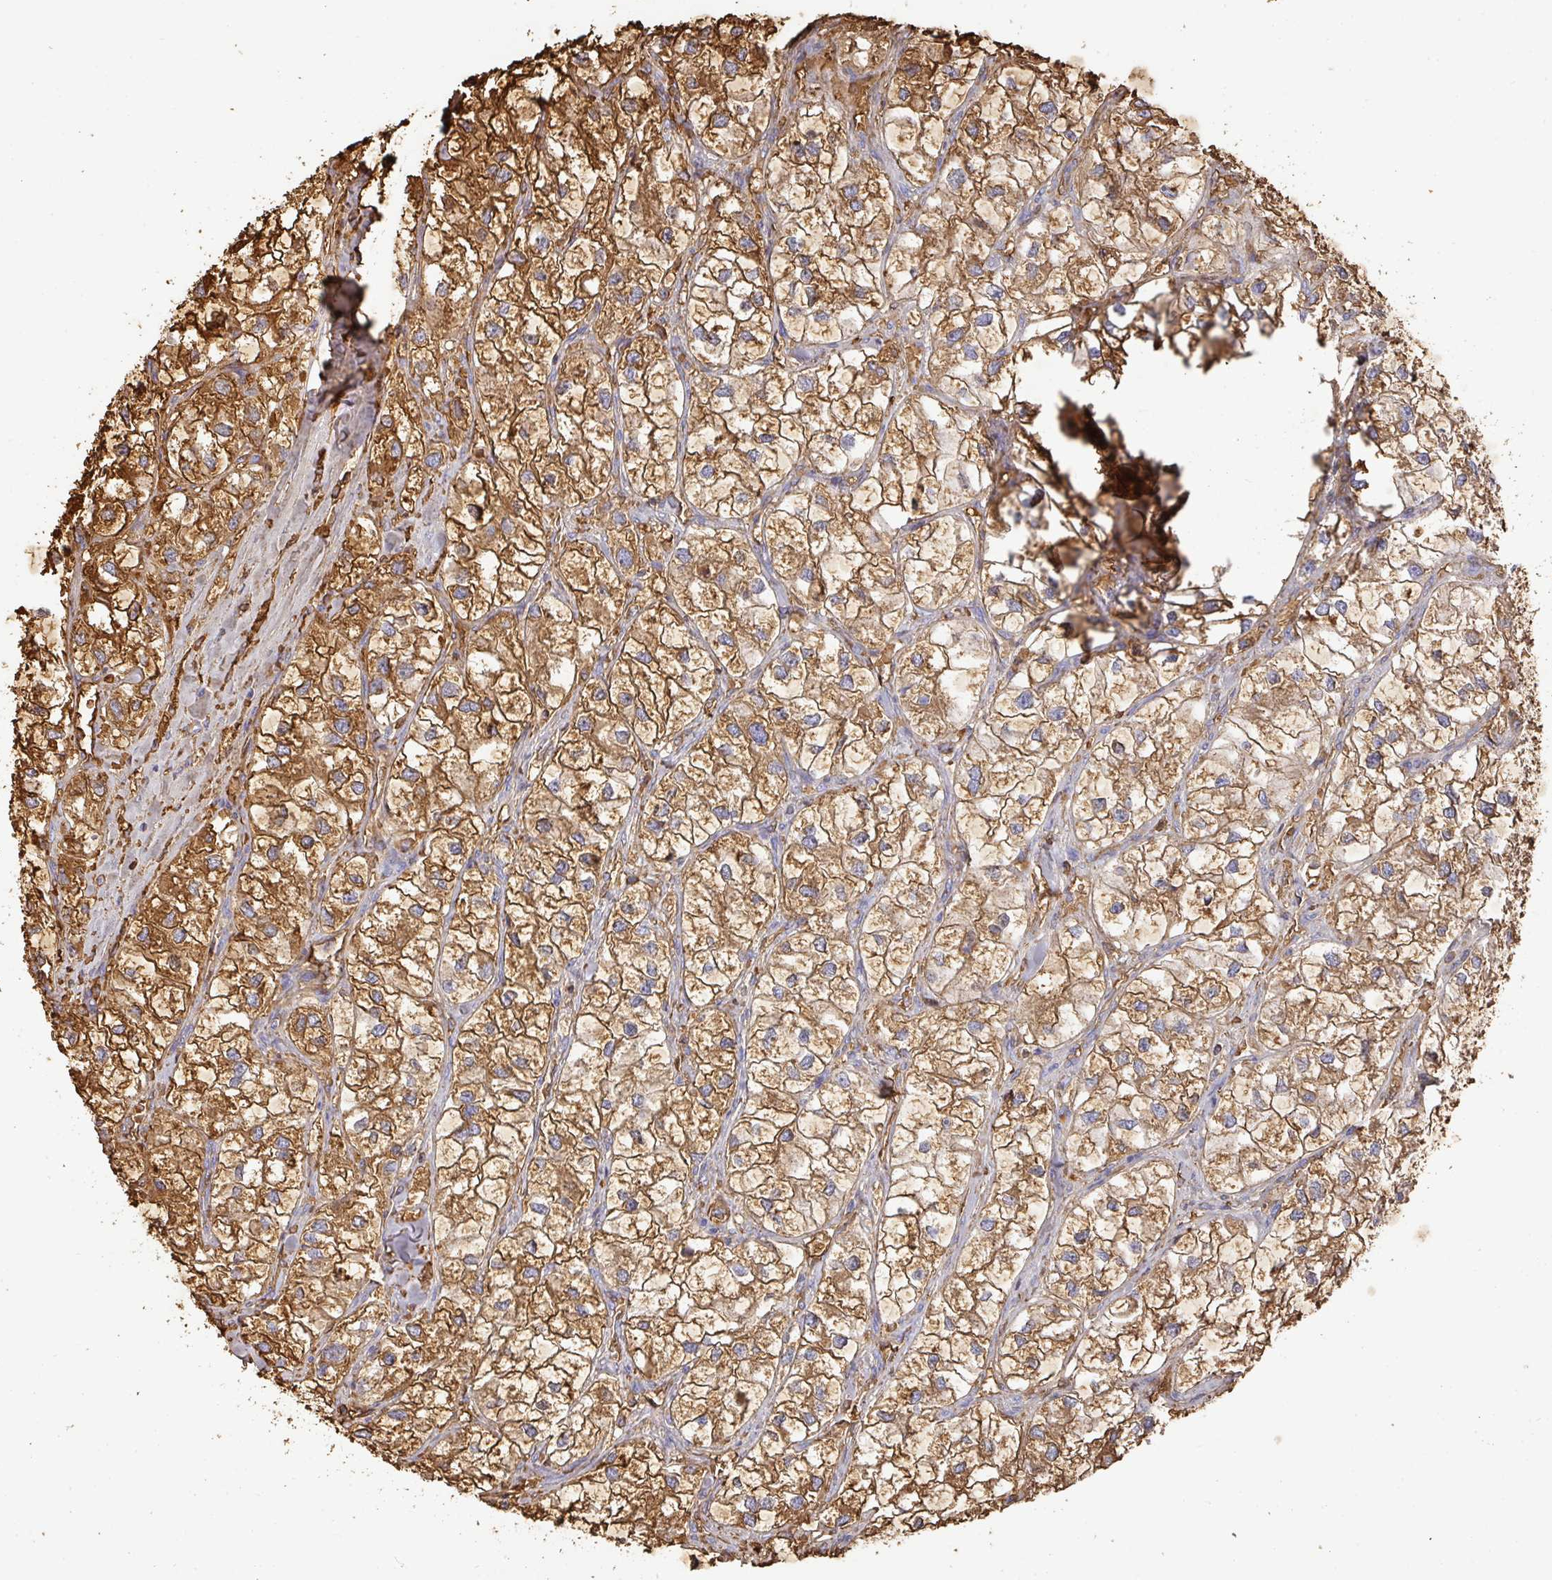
{"staining": {"intensity": "moderate", "quantity": ">75%", "location": "cytoplasmic/membranous"}, "tissue": "renal cancer", "cell_type": "Tumor cells", "image_type": "cancer", "snomed": [{"axis": "morphology", "description": "Adenocarcinoma, NOS"}, {"axis": "topography", "description": "Kidney"}], "caption": "IHC of adenocarcinoma (renal) reveals medium levels of moderate cytoplasmic/membranous staining in approximately >75% of tumor cells.", "gene": "ALB", "patient": {"sex": "male", "age": 59}}